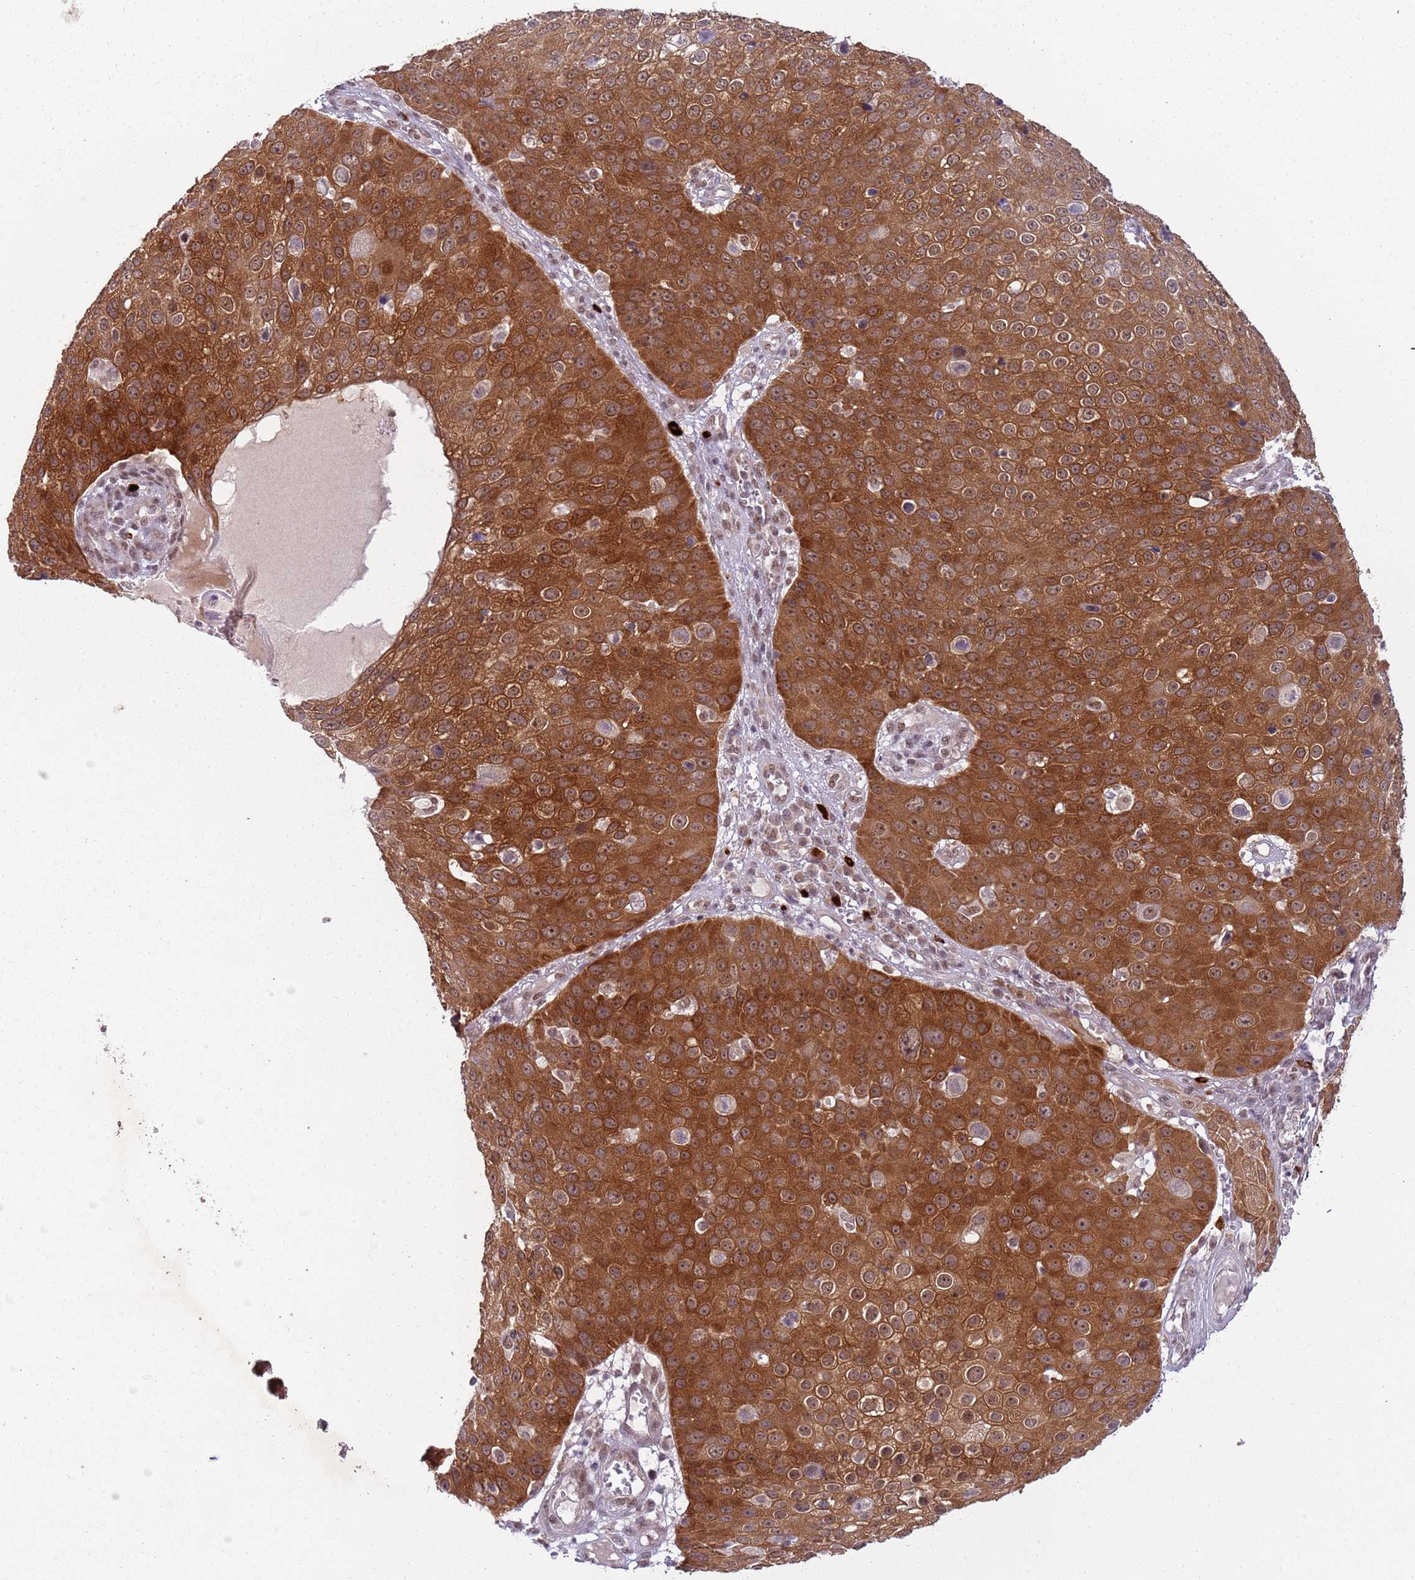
{"staining": {"intensity": "strong", "quantity": ">75%", "location": "cytoplasmic/membranous"}, "tissue": "skin cancer", "cell_type": "Tumor cells", "image_type": "cancer", "snomed": [{"axis": "morphology", "description": "Squamous cell carcinoma, NOS"}, {"axis": "topography", "description": "Skin"}], "caption": "A high amount of strong cytoplasmic/membranous expression is seen in about >75% of tumor cells in skin squamous cell carcinoma tissue.", "gene": "FAM120AOS", "patient": {"sex": "male", "age": 71}}